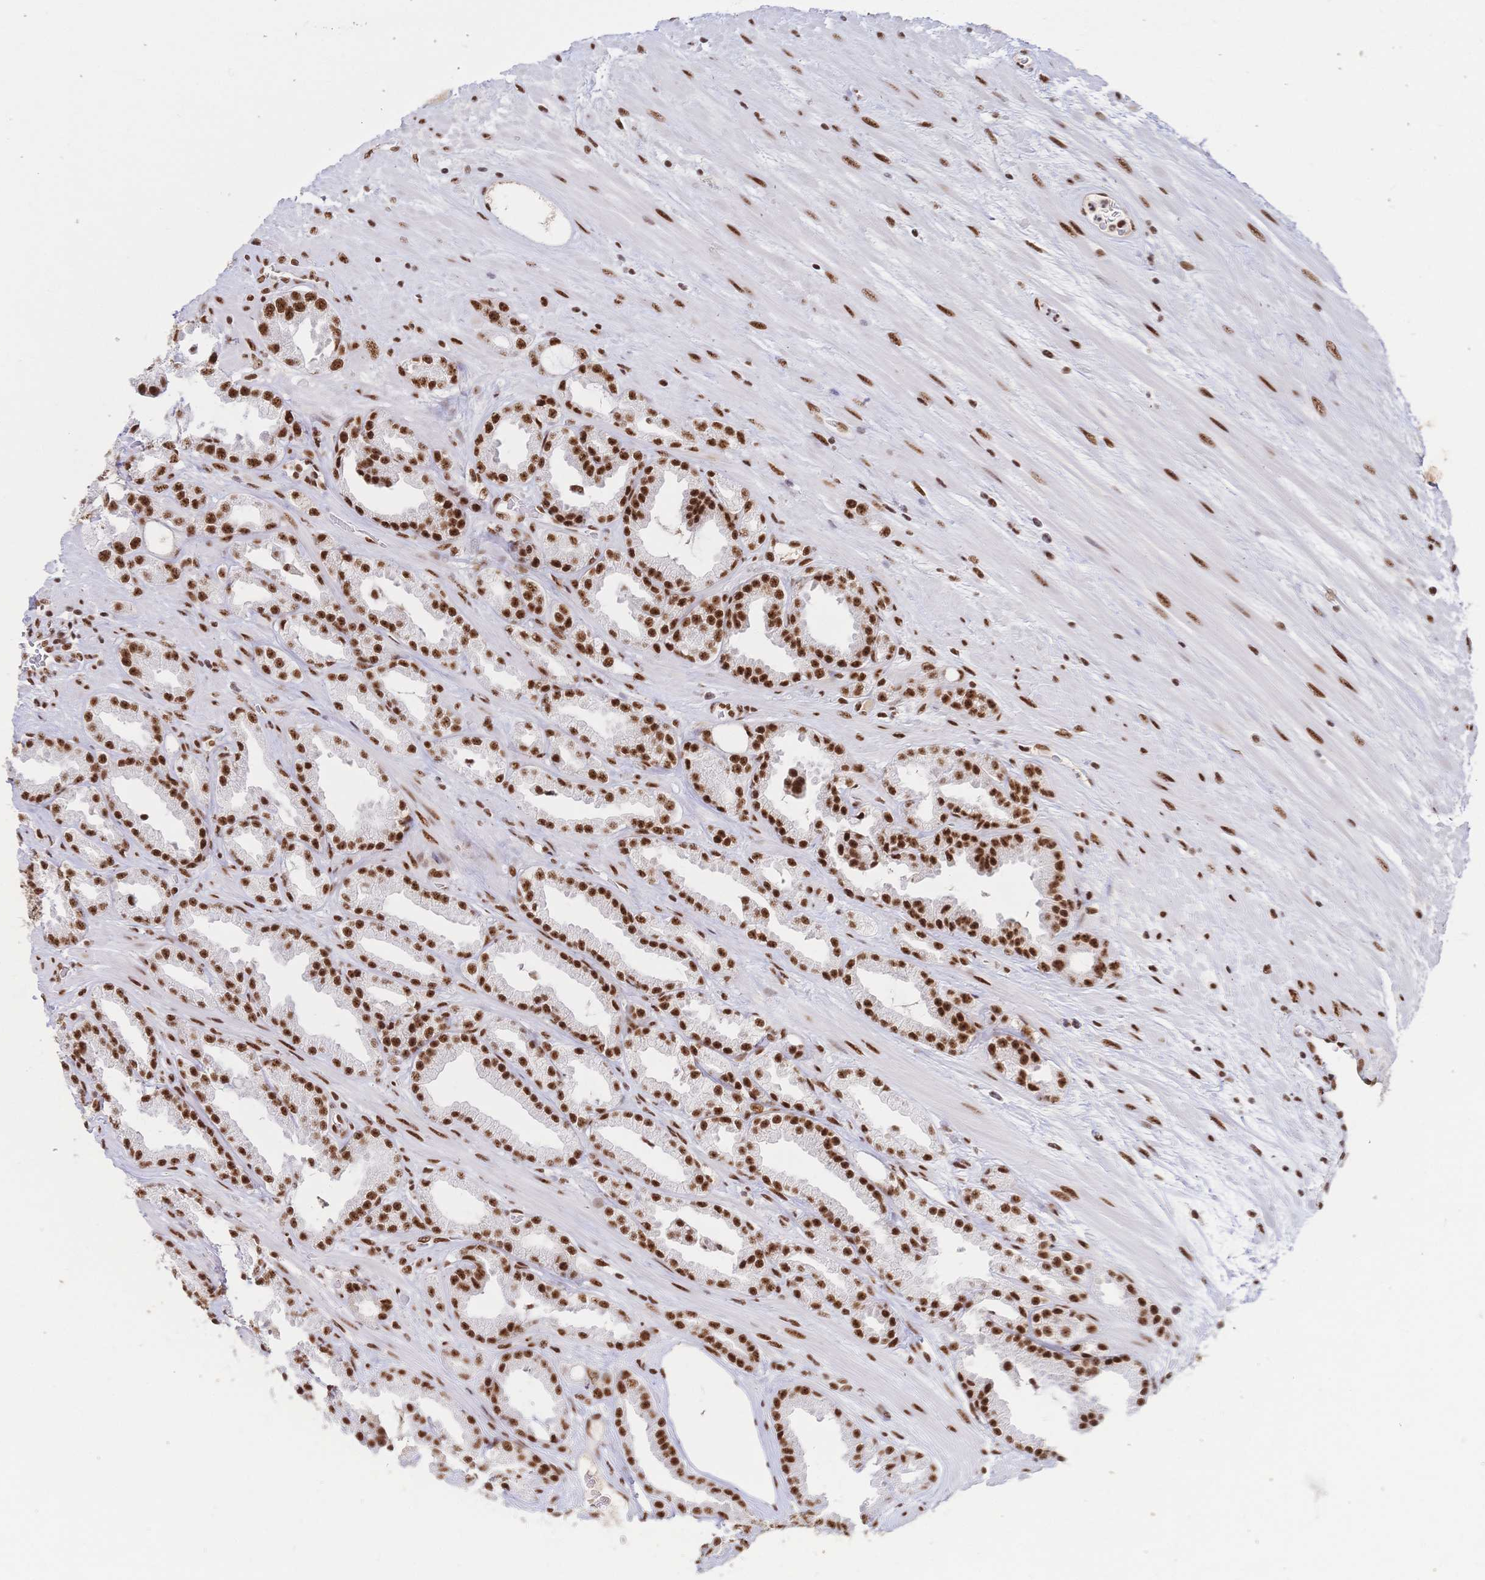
{"staining": {"intensity": "strong", "quantity": ">75%", "location": "nuclear"}, "tissue": "prostate cancer", "cell_type": "Tumor cells", "image_type": "cancer", "snomed": [{"axis": "morphology", "description": "Adenocarcinoma, Low grade"}, {"axis": "topography", "description": "Prostate"}], "caption": "There is high levels of strong nuclear expression in tumor cells of prostate cancer (adenocarcinoma (low-grade)), as demonstrated by immunohistochemical staining (brown color).", "gene": "SRSF1", "patient": {"sex": "male", "age": 61}}